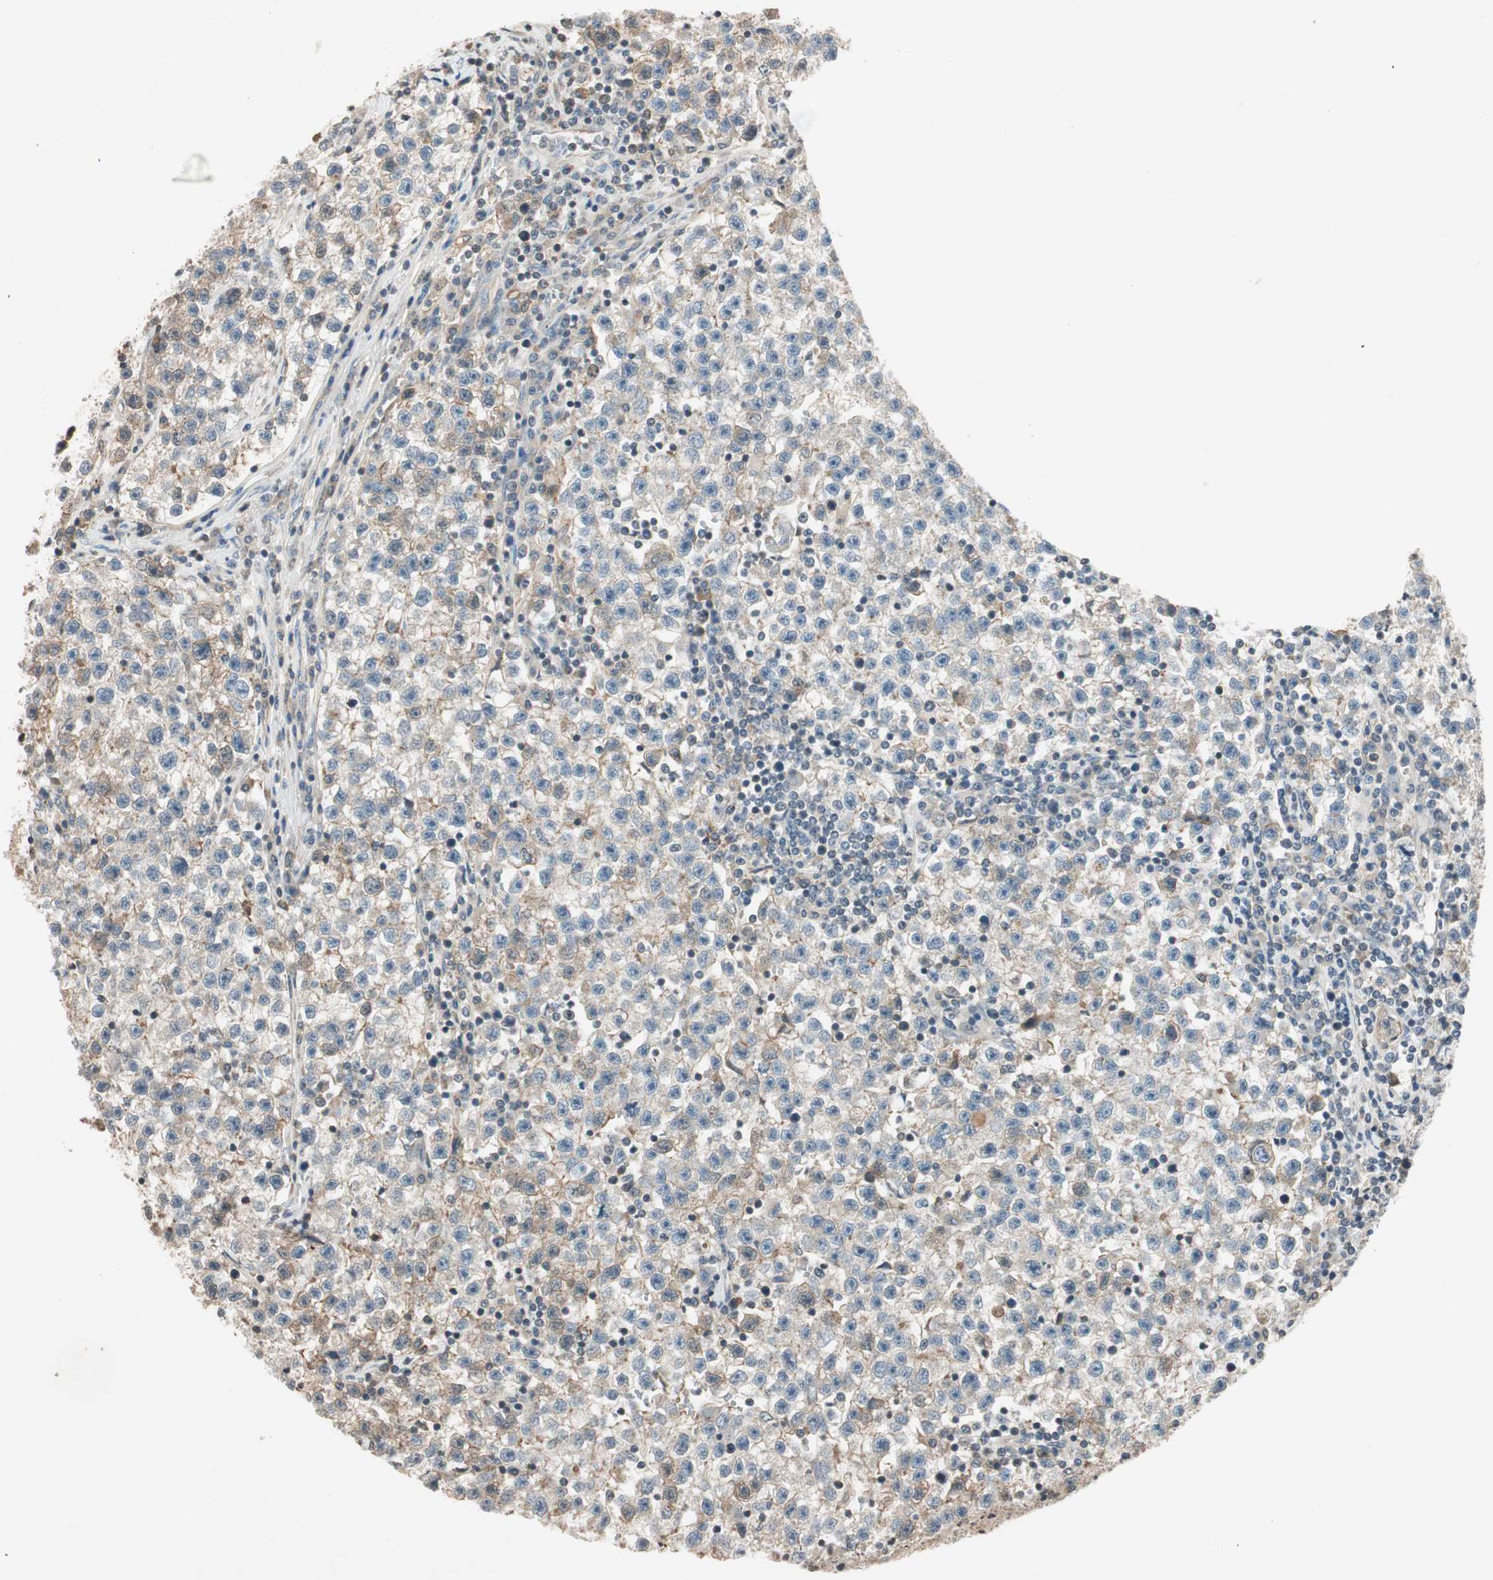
{"staining": {"intensity": "weak", "quantity": "25%-75%", "location": "cytoplasmic/membranous"}, "tissue": "testis cancer", "cell_type": "Tumor cells", "image_type": "cancer", "snomed": [{"axis": "morphology", "description": "Seminoma, NOS"}, {"axis": "topography", "description": "Testis"}], "caption": "Immunohistochemistry staining of testis cancer (seminoma), which demonstrates low levels of weak cytoplasmic/membranous expression in approximately 25%-75% of tumor cells indicating weak cytoplasmic/membranous protein positivity. The staining was performed using DAB (3,3'-diaminobenzidine) (brown) for protein detection and nuclei were counterstained in hematoxylin (blue).", "gene": "GCLM", "patient": {"sex": "male", "age": 22}}